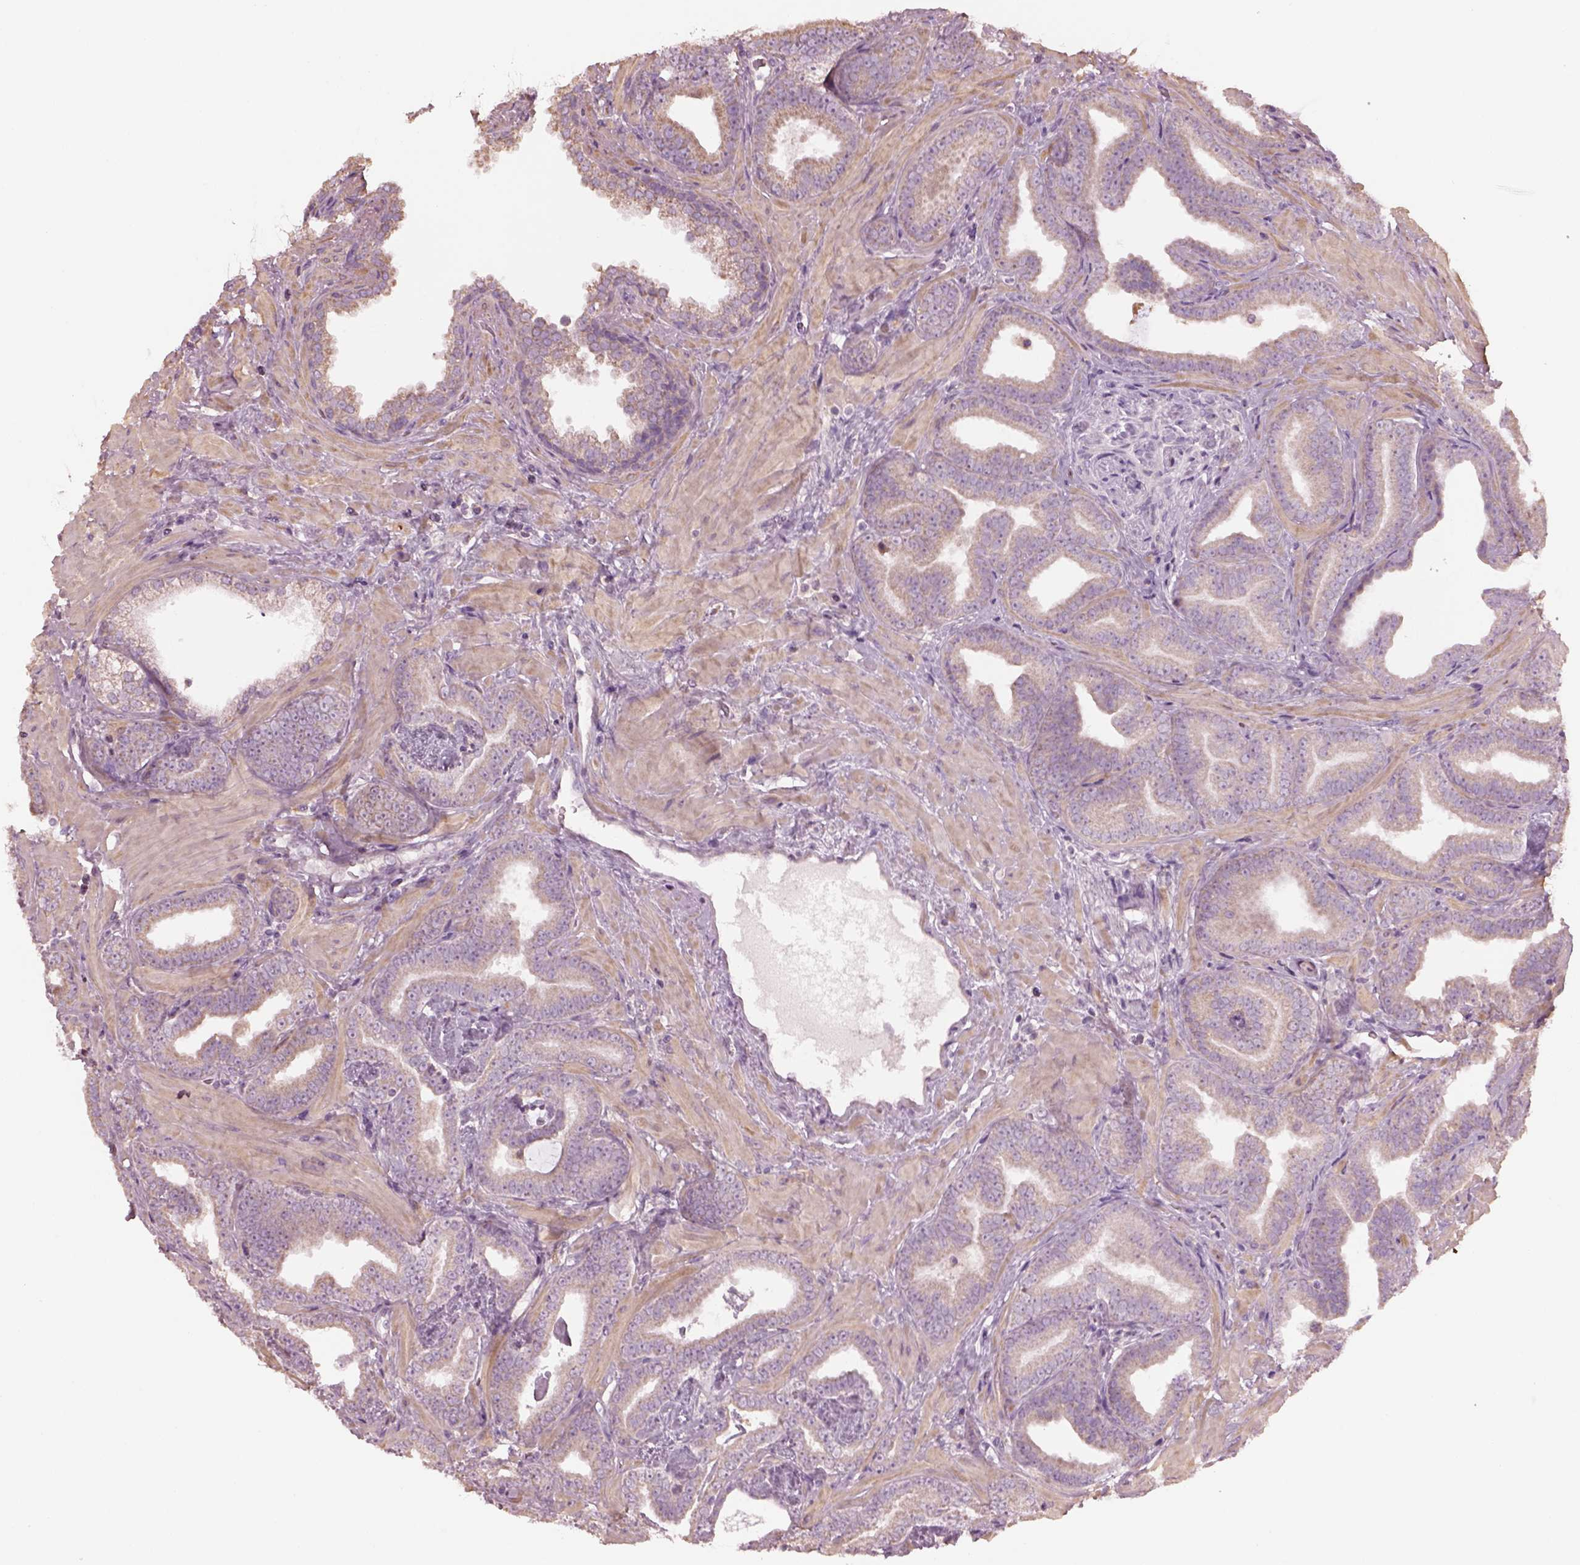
{"staining": {"intensity": "weak", "quantity": ">75%", "location": "cytoplasmic/membranous"}, "tissue": "prostate cancer", "cell_type": "Tumor cells", "image_type": "cancer", "snomed": [{"axis": "morphology", "description": "Adenocarcinoma, Low grade"}, {"axis": "topography", "description": "Prostate"}], "caption": "Tumor cells demonstrate low levels of weak cytoplasmic/membranous staining in about >75% of cells in human prostate cancer. (brown staining indicates protein expression, while blue staining denotes nuclei).", "gene": "SPATA7", "patient": {"sex": "male", "age": 63}}